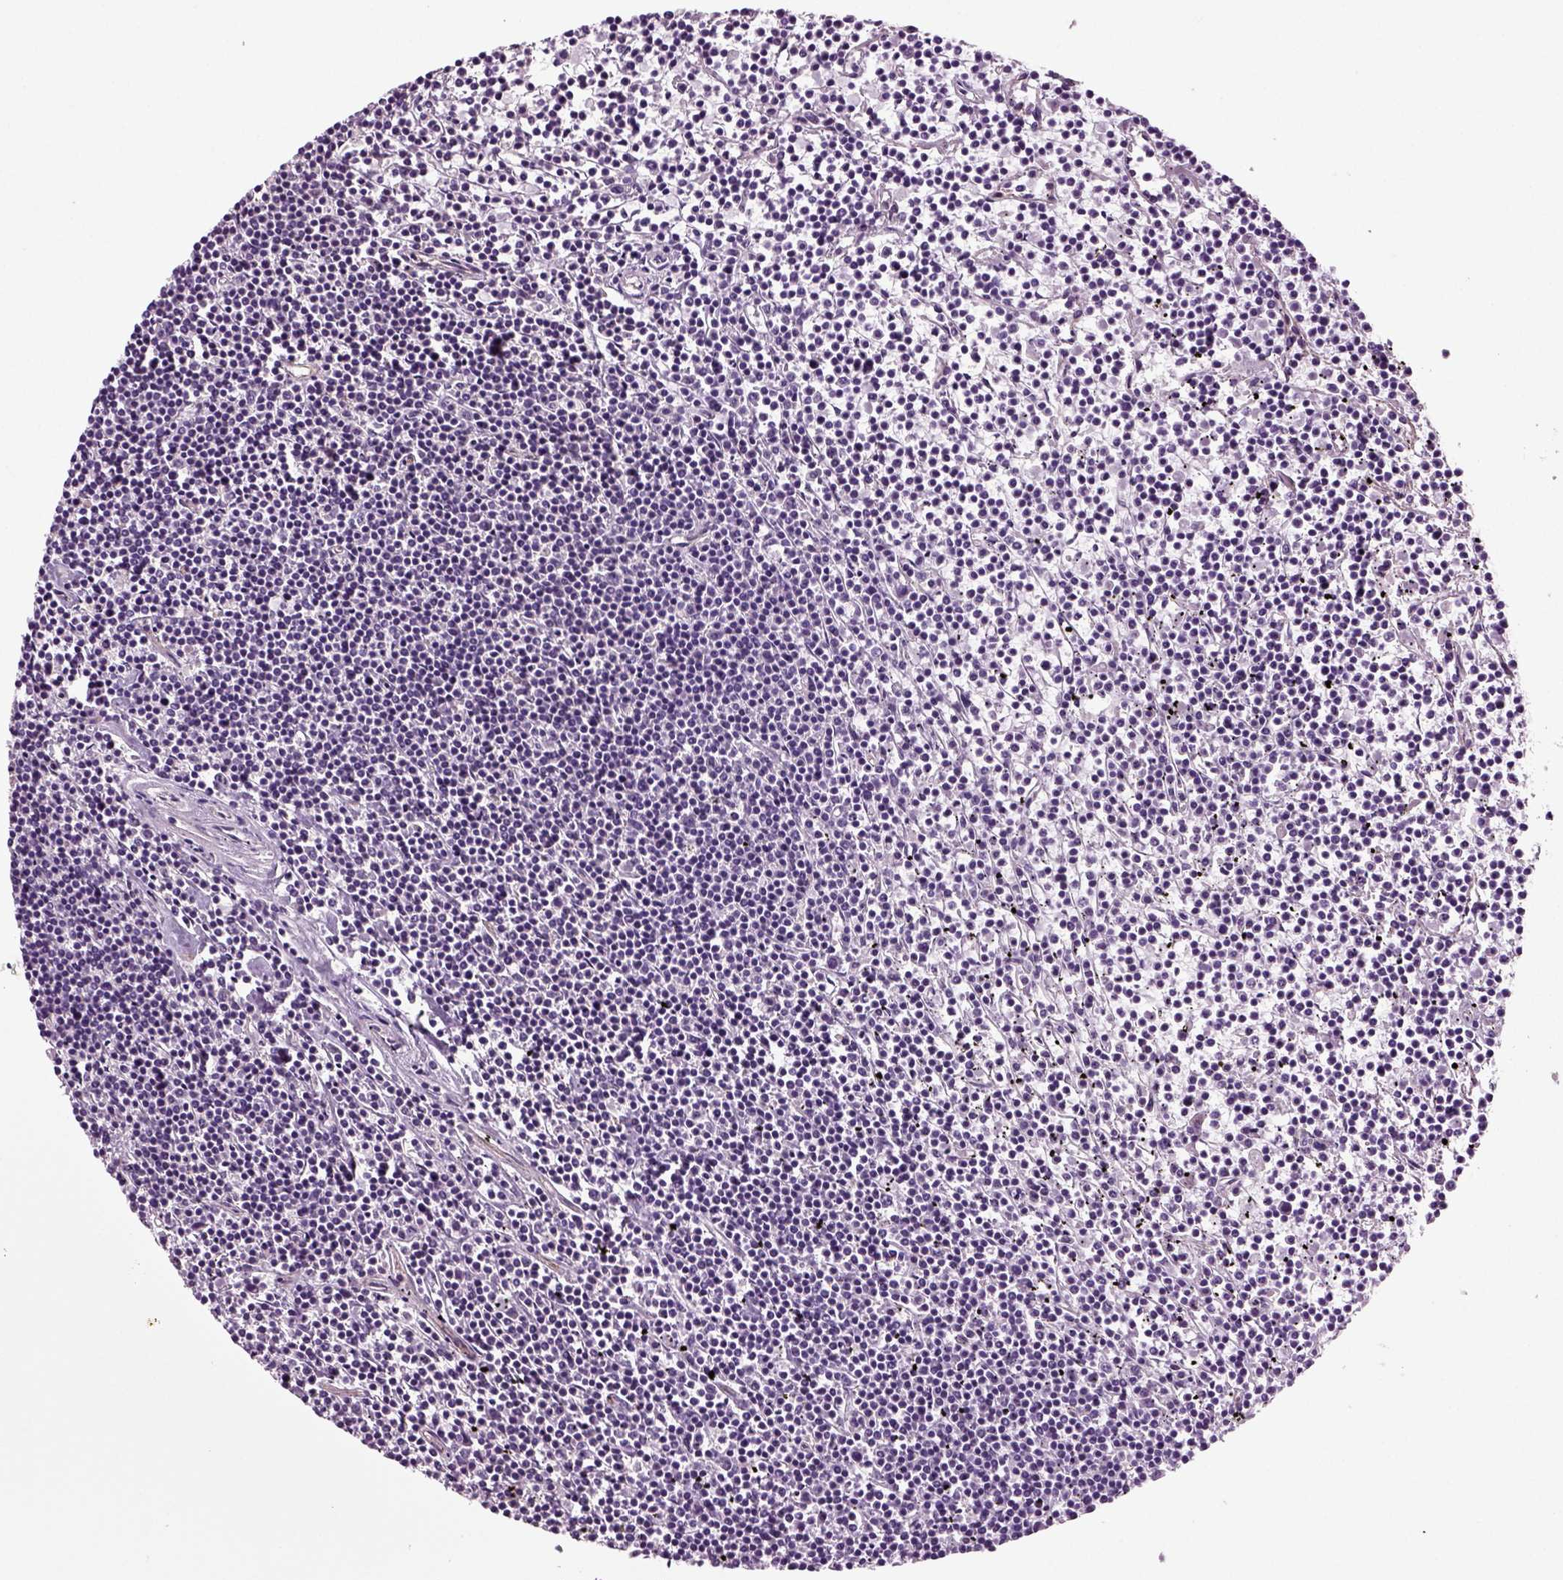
{"staining": {"intensity": "negative", "quantity": "none", "location": "none"}, "tissue": "lymphoma", "cell_type": "Tumor cells", "image_type": "cancer", "snomed": [{"axis": "morphology", "description": "Malignant lymphoma, non-Hodgkin's type, Low grade"}, {"axis": "topography", "description": "Spleen"}], "caption": "Immunohistochemistry (IHC) image of neoplastic tissue: lymphoma stained with DAB (3,3'-diaminobenzidine) reveals no significant protein positivity in tumor cells.", "gene": "COL9A2", "patient": {"sex": "female", "age": 19}}